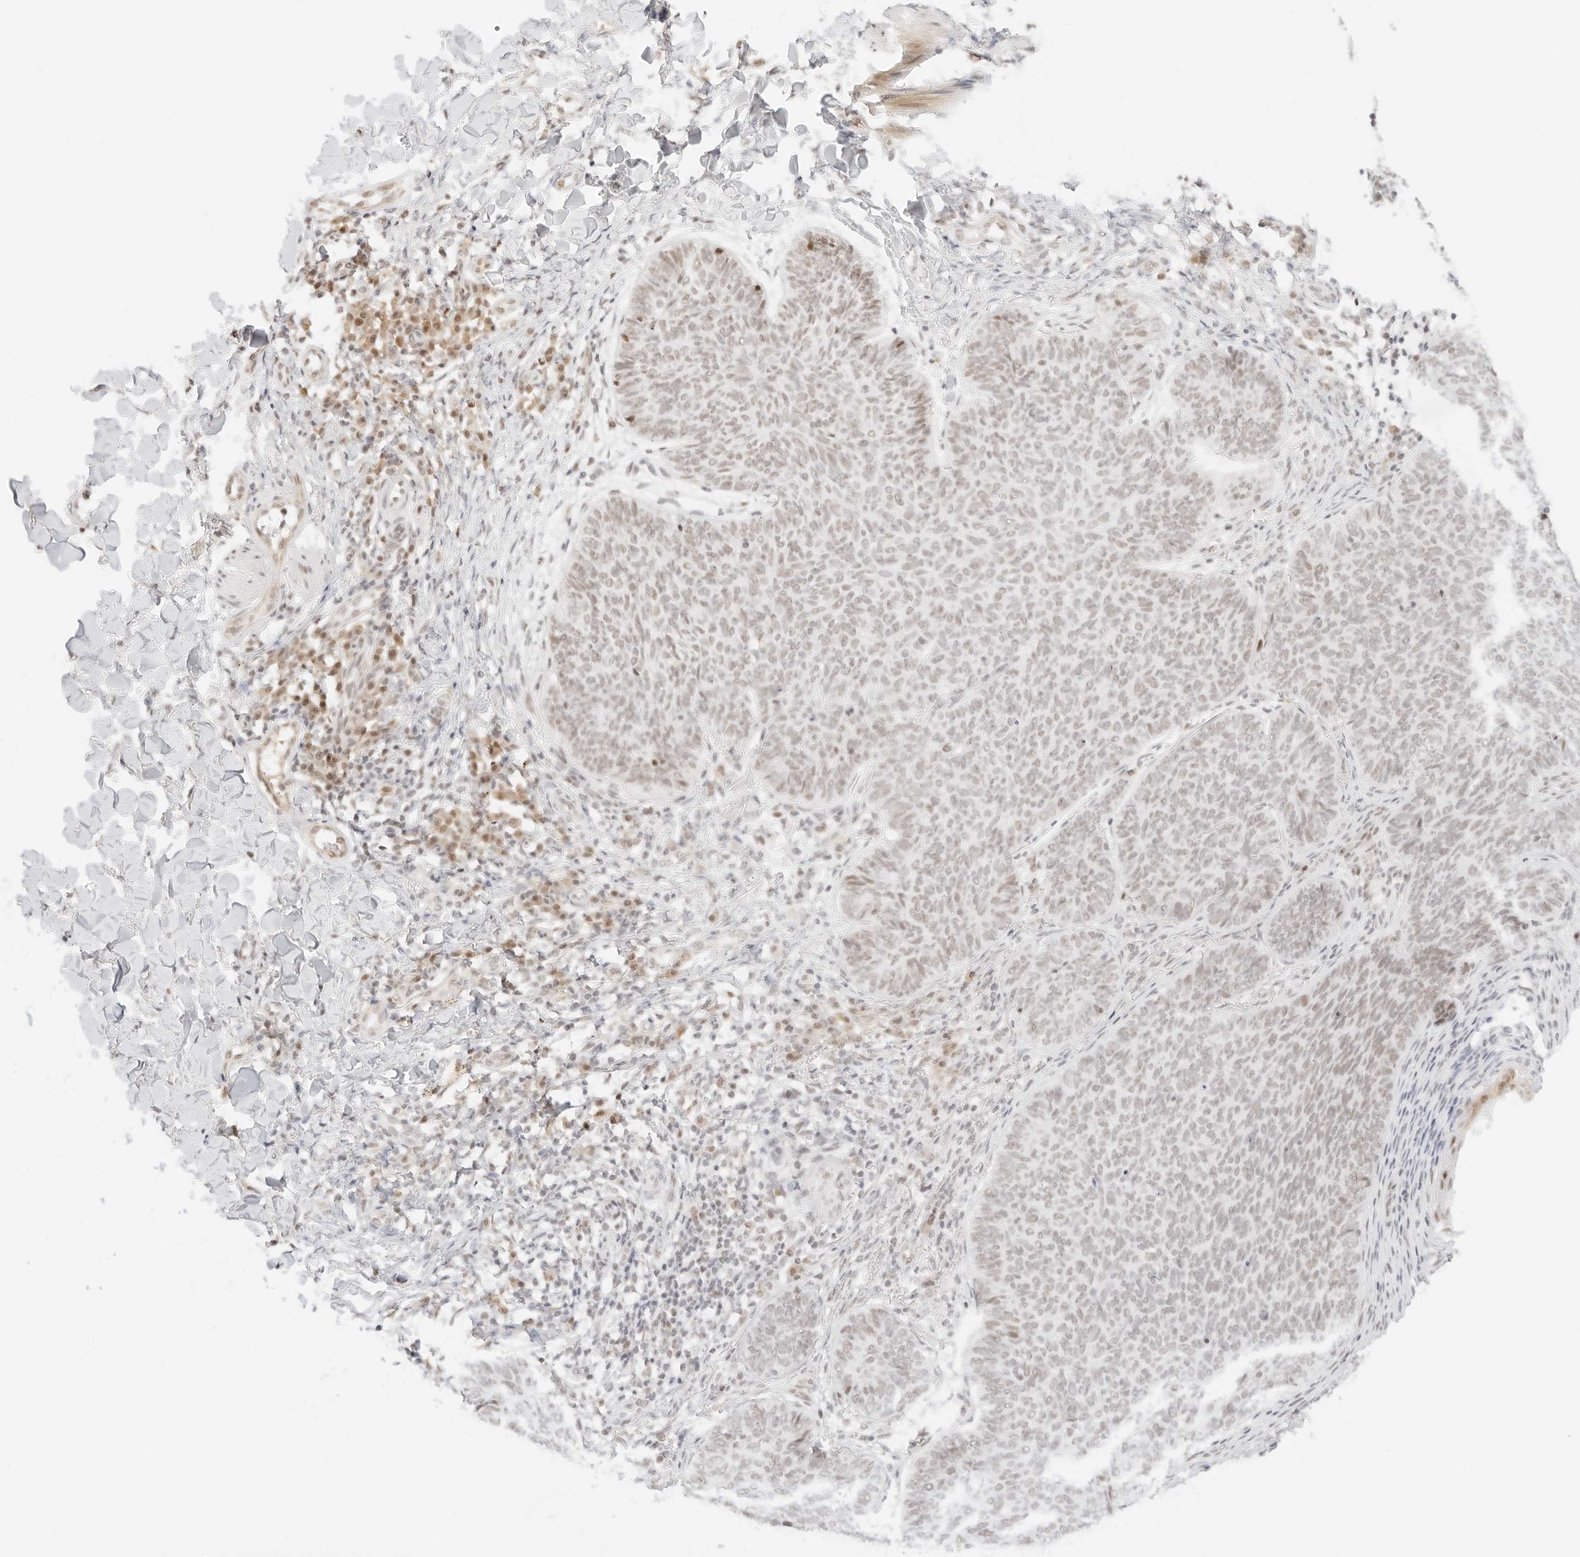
{"staining": {"intensity": "weak", "quantity": "<25%", "location": "nuclear"}, "tissue": "skin cancer", "cell_type": "Tumor cells", "image_type": "cancer", "snomed": [{"axis": "morphology", "description": "Normal tissue, NOS"}, {"axis": "morphology", "description": "Basal cell carcinoma"}, {"axis": "topography", "description": "Skin"}], "caption": "Immunohistochemical staining of basal cell carcinoma (skin) displays no significant staining in tumor cells.", "gene": "ITGA6", "patient": {"sex": "male", "age": 50}}